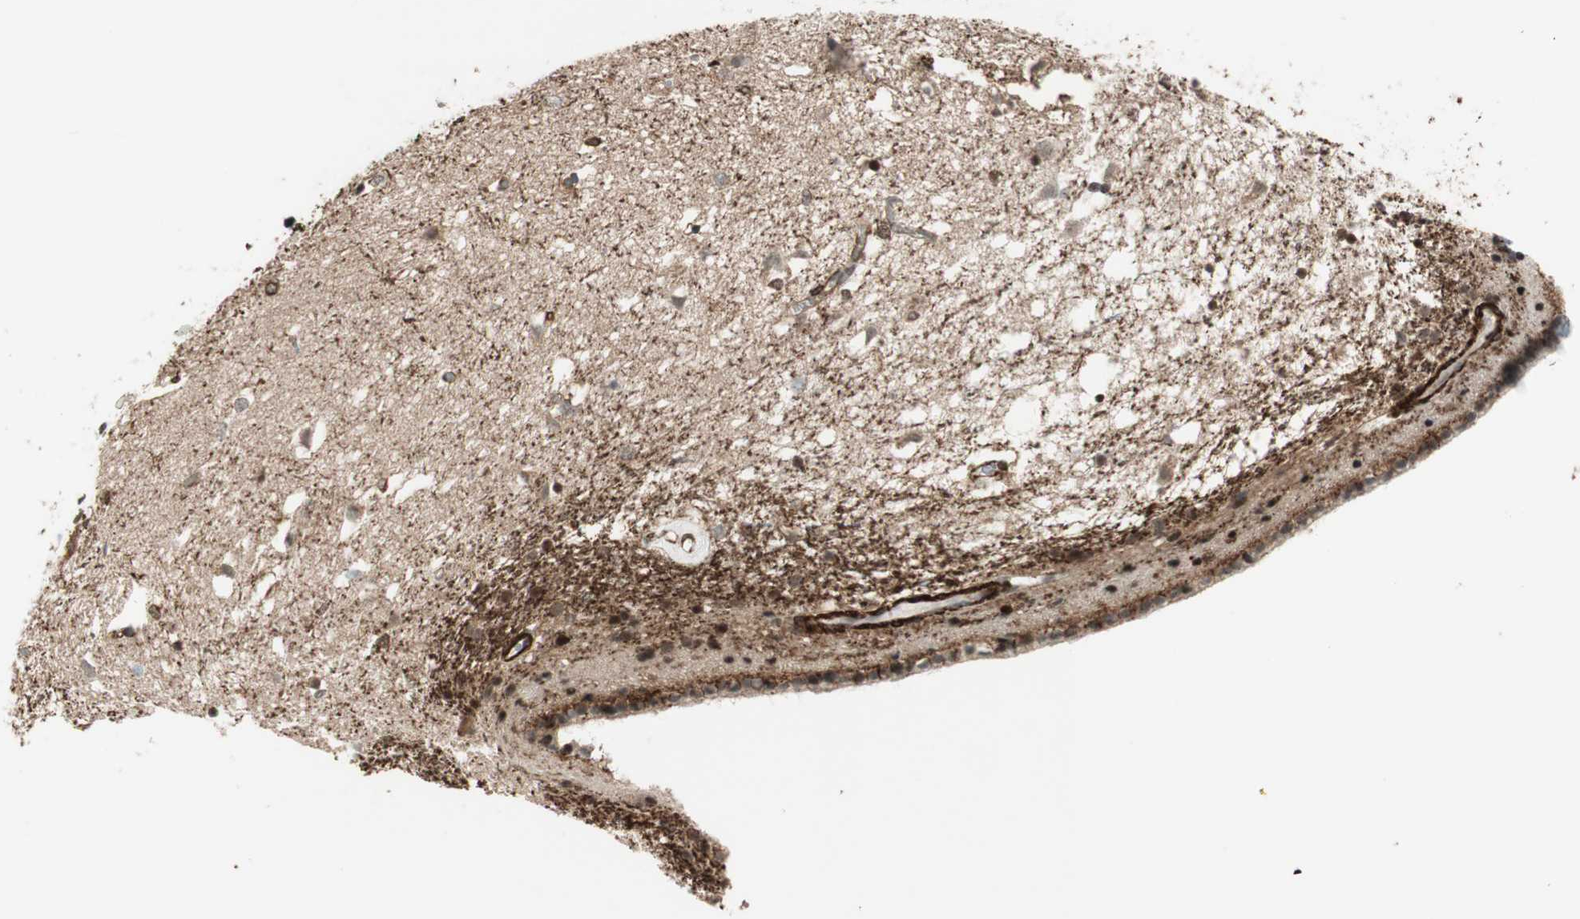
{"staining": {"intensity": "strong", "quantity": ">75%", "location": "nuclear"}, "tissue": "caudate", "cell_type": "Glial cells", "image_type": "normal", "snomed": [{"axis": "morphology", "description": "Normal tissue, NOS"}, {"axis": "topography", "description": "Lateral ventricle wall"}], "caption": "A brown stain labels strong nuclear staining of a protein in glial cells of unremarkable caudate. Nuclei are stained in blue.", "gene": "CDK19", "patient": {"sex": "female", "age": 19}}